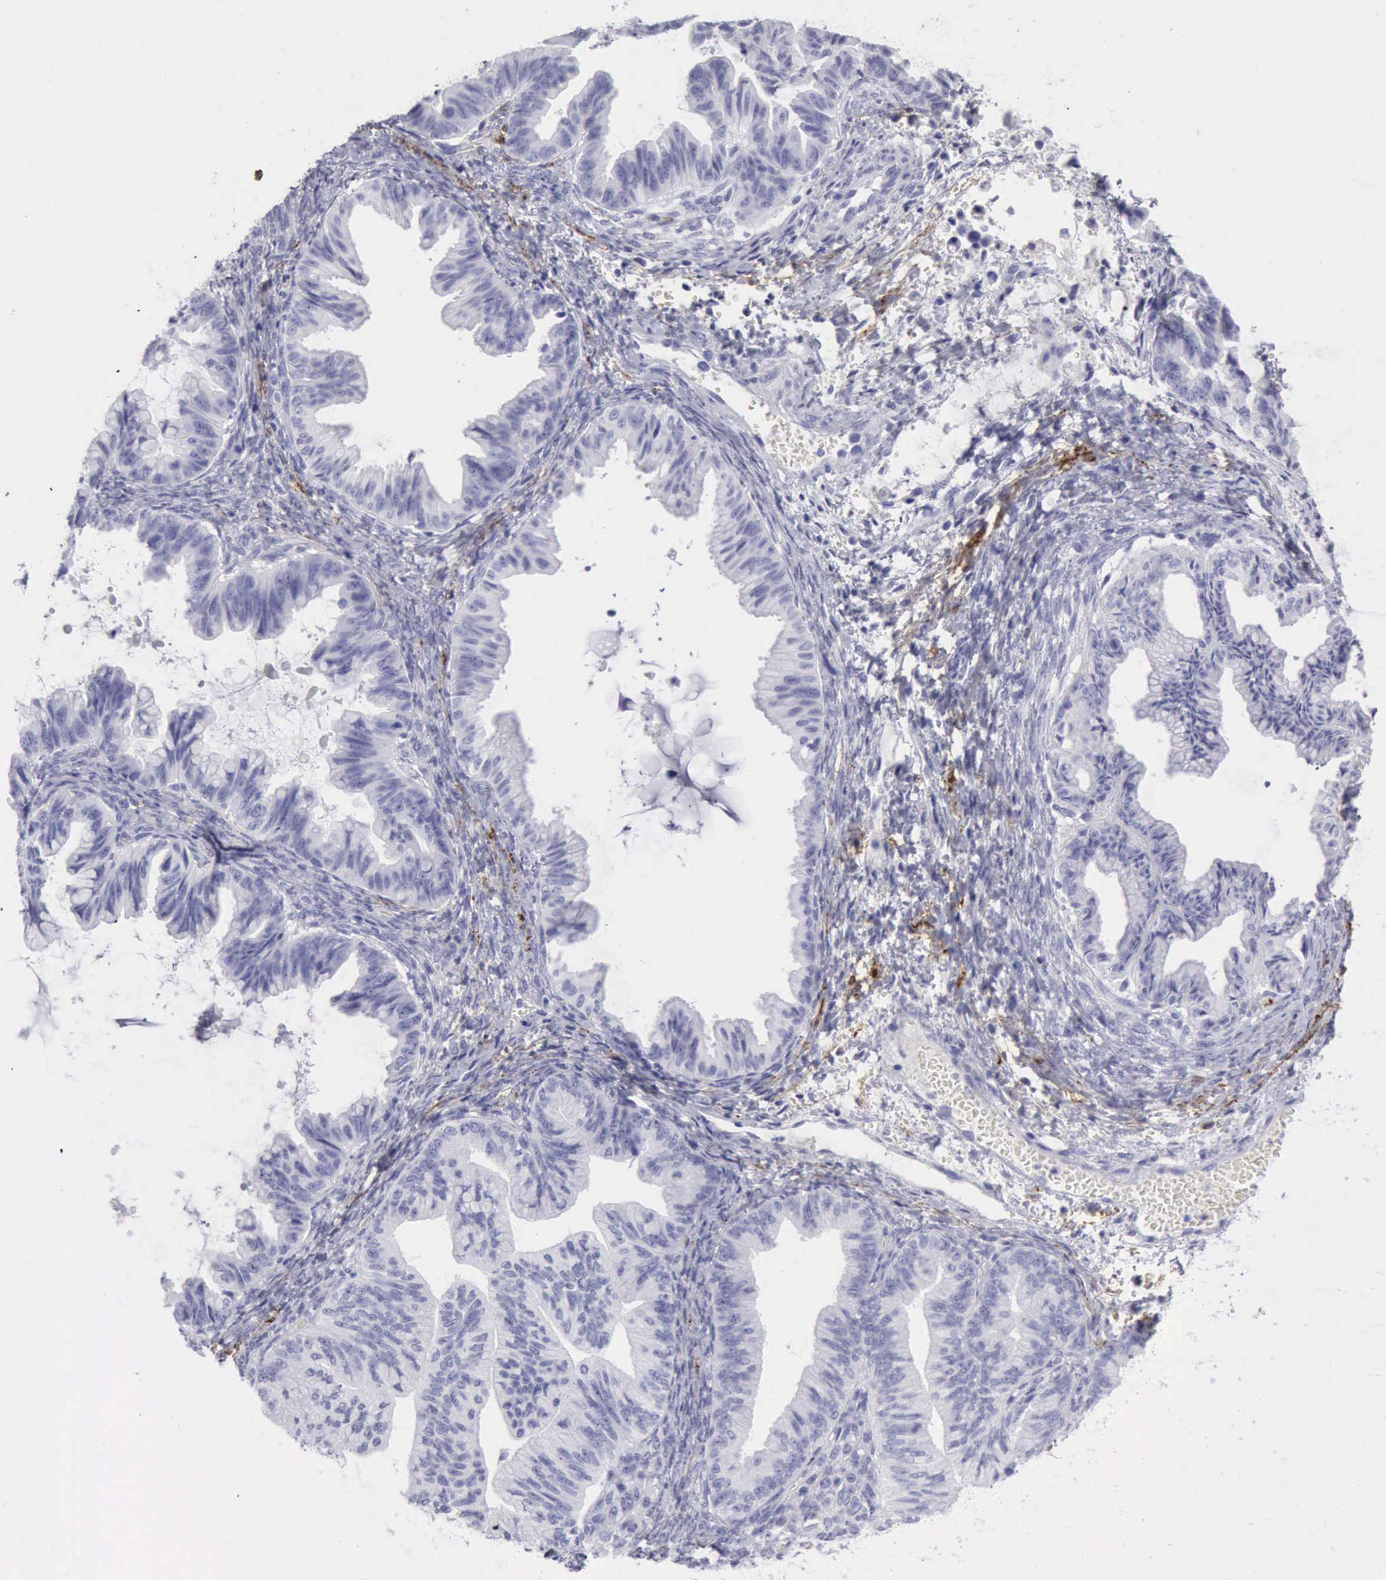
{"staining": {"intensity": "negative", "quantity": "none", "location": "none"}, "tissue": "ovarian cancer", "cell_type": "Tumor cells", "image_type": "cancer", "snomed": [{"axis": "morphology", "description": "Cystadenocarcinoma, mucinous, NOS"}, {"axis": "topography", "description": "Ovary"}], "caption": "Immunohistochemical staining of human mucinous cystadenocarcinoma (ovarian) reveals no significant positivity in tumor cells.", "gene": "NCAM1", "patient": {"sex": "female", "age": 36}}